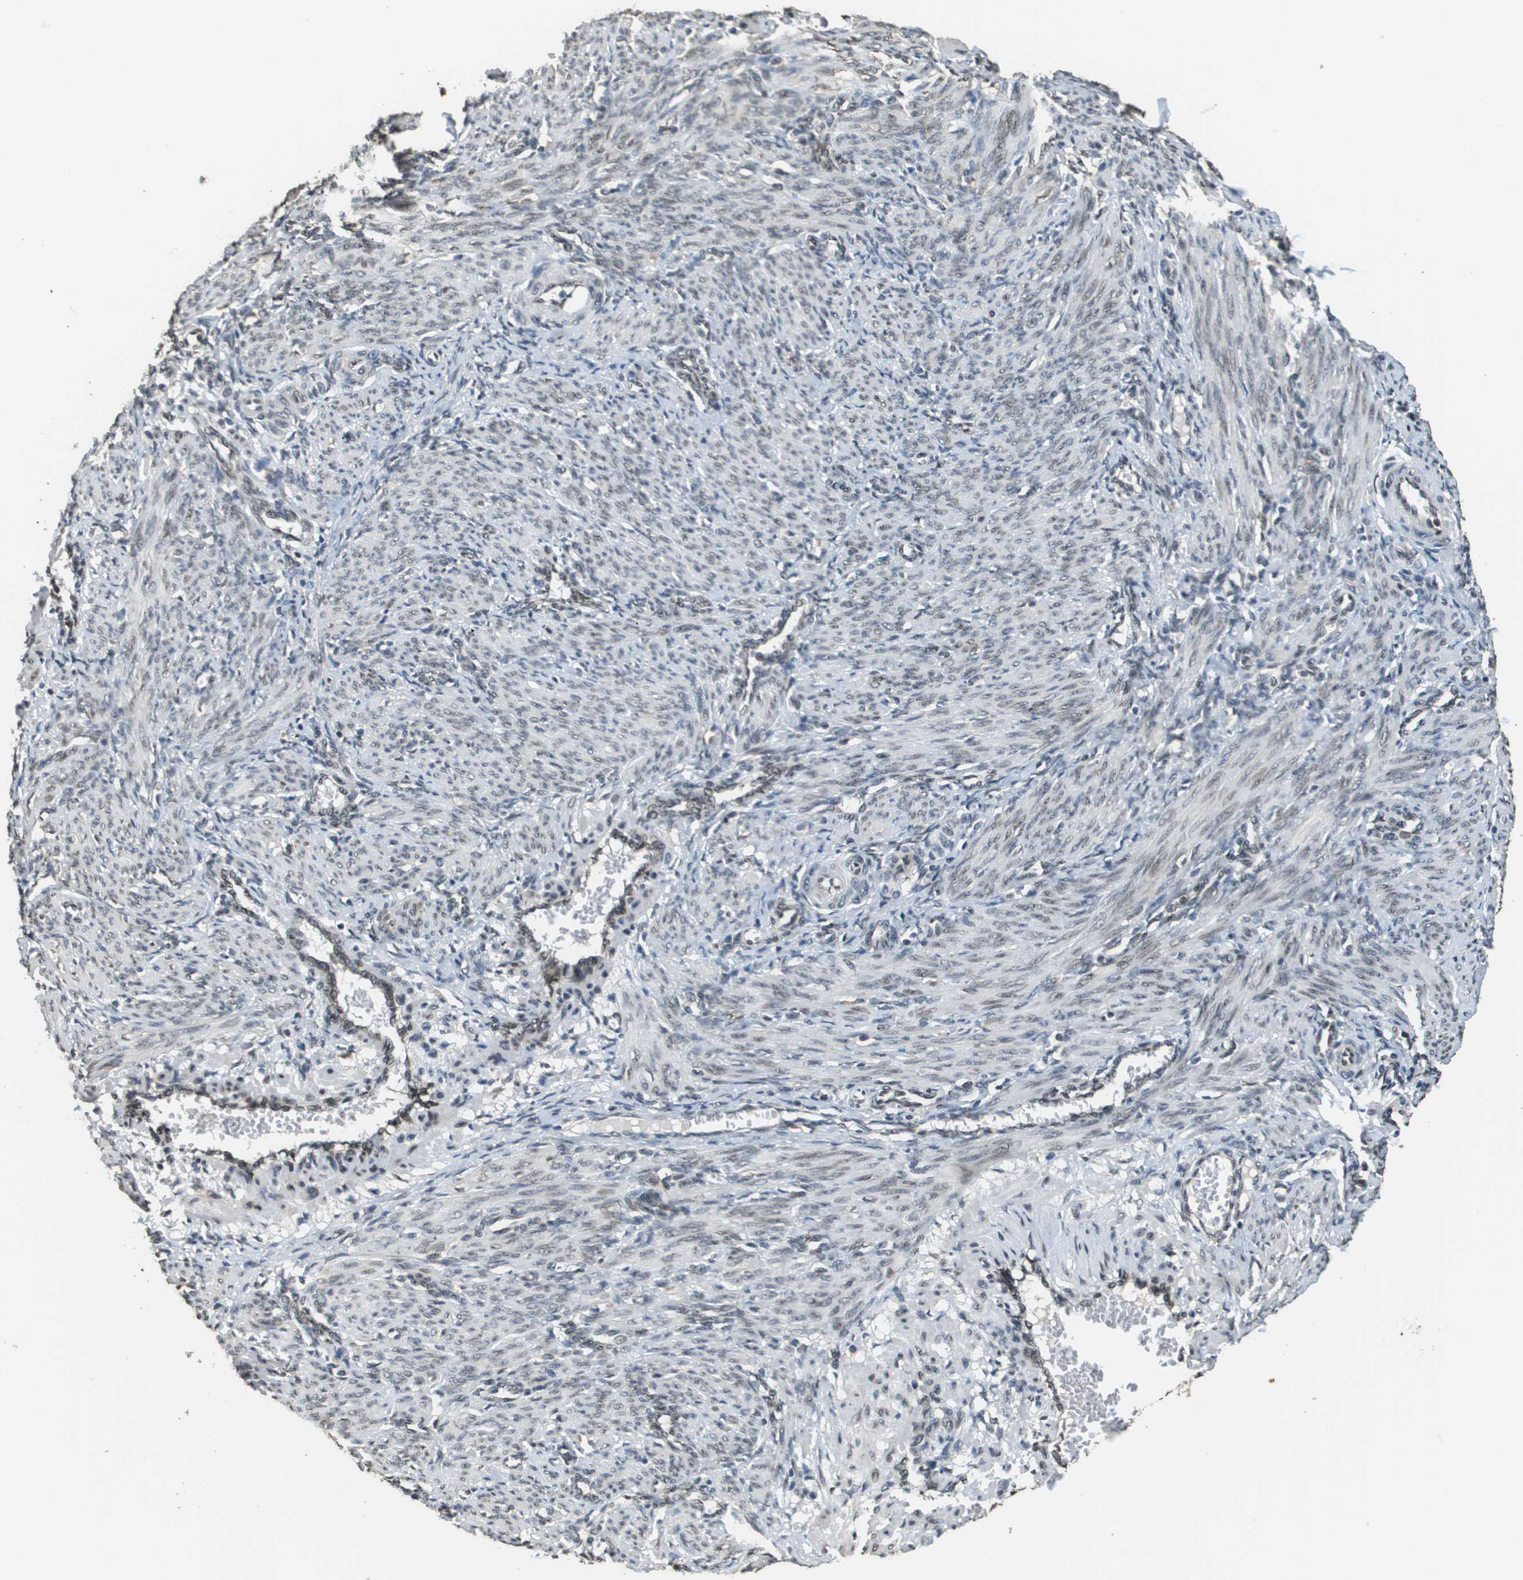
{"staining": {"intensity": "moderate", "quantity": "<25%", "location": "nuclear"}, "tissue": "smooth muscle", "cell_type": "Smooth muscle cells", "image_type": "normal", "snomed": [{"axis": "morphology", "description": "Normal tissue, NOS"}, {"axis": "topography", "description": "Endometrium"}], "caption": "Smooth muscle cells reveal low levels of moderate nuclear positivity in about <25% of cells in normal human smooth muscle. (IHC, brightfield microscopy, high magnification).", "gene": "FANCC", "patient": {"sex": "female", "age": 33}}